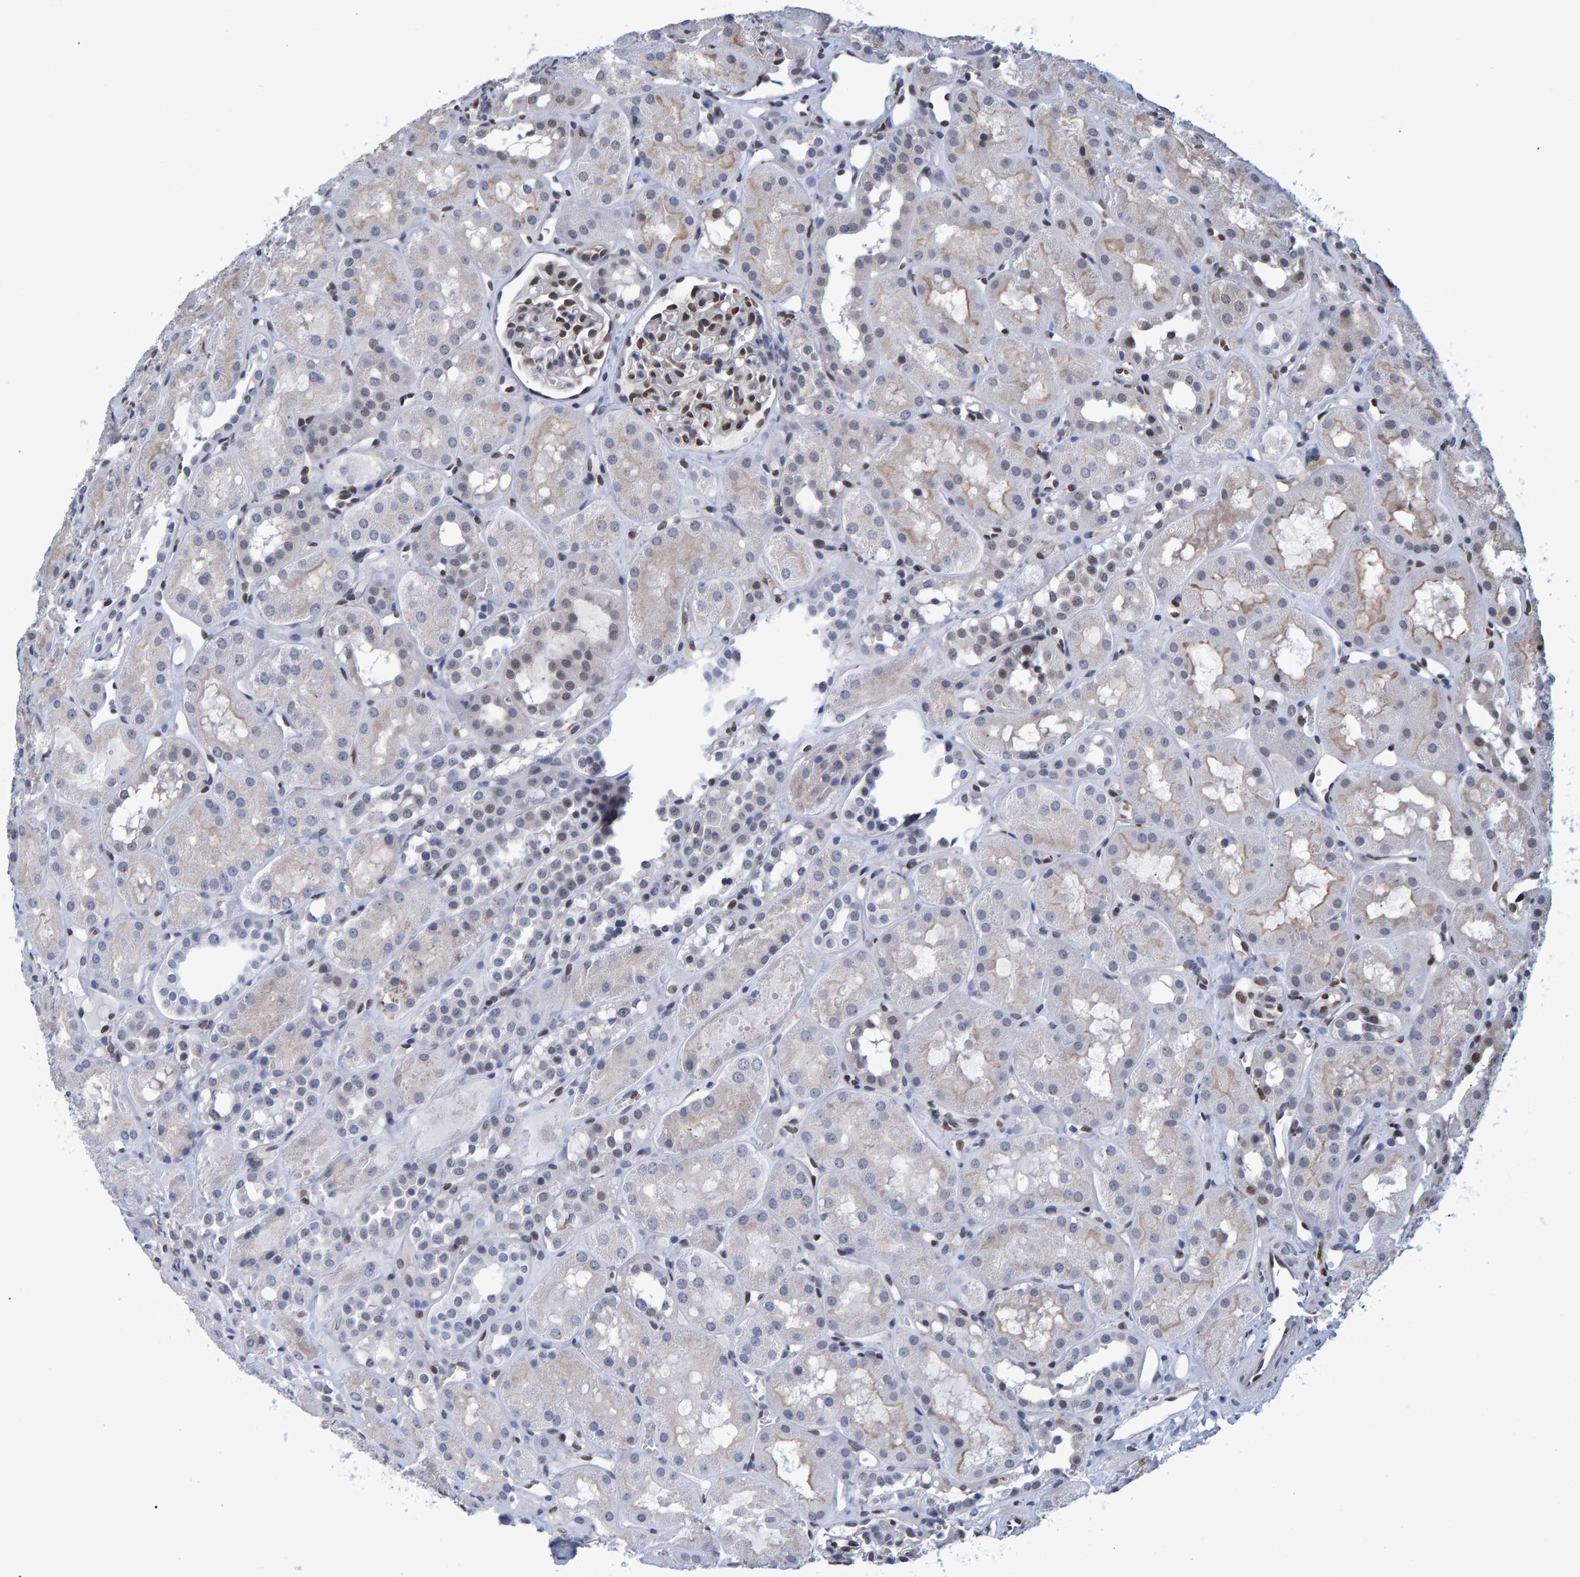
{"staining": {"intensity": "weak", "quantity": "25%-75%", "location": "nuclear"}, "tissue": "kidney", "cell_type": "Cells in glomeruli", "image_type": "normal", "snomed": [{"axis": "morphology", "description": "Normal tissue, NOS"}, {"axis": "topography", "description": "Kidney"}], "caption": "Protein positivity by immunohistochemistry exhibits weak nuclear positivity in about 25%-75% of cells in glomeruli in unremarkable kidney. (Stains: DAB in brown, nuclei in blue, Microscopy: brightfield microscopy at high magnification).", "gene": "QKI", "patient": {"sex": "male", "age": 16}}